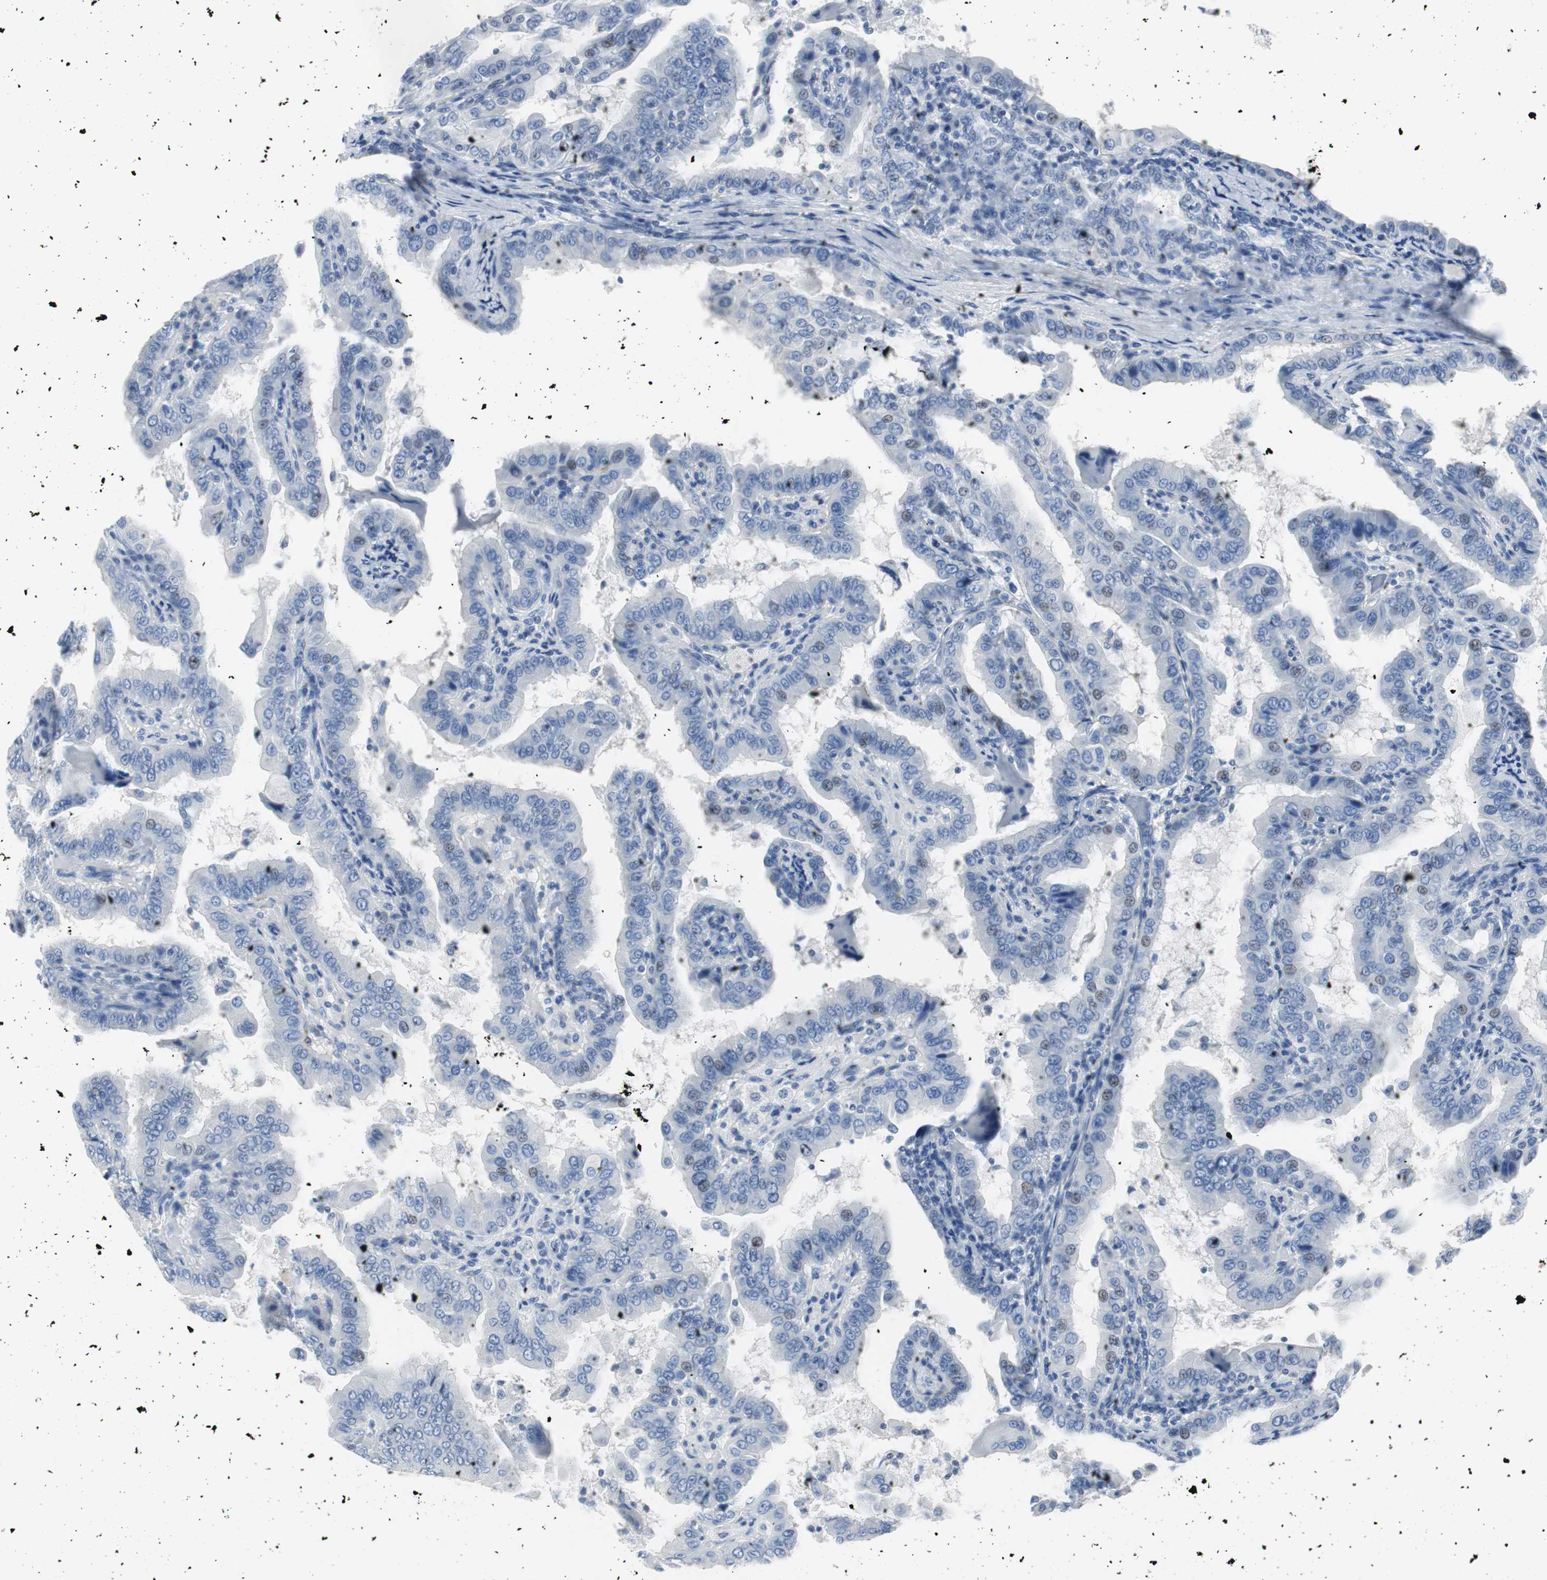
{"staining": {"intensity": "negative", "quantity": "none", "location": "none"}, "tissue": "thyroid cancer", "cell_type": "Tumor cells", "image_type": "cancer", "snomed": [{"axis": "morphology", "description": "Papillary adenocarcinoma, NOS"}, {"axis": "topography", "description": "Thyroid gland"}], "caption": "IHC photomicrograph of neoplastic tissue: human thyroid cancer (papillary adenocarcinoma) stained with DAB (3,3'-diaminobenzidine) exhibits no significant protein positivity in tumor cells.", "gene": "GAP43", "patient": {"sex": "male", "age": 33}}